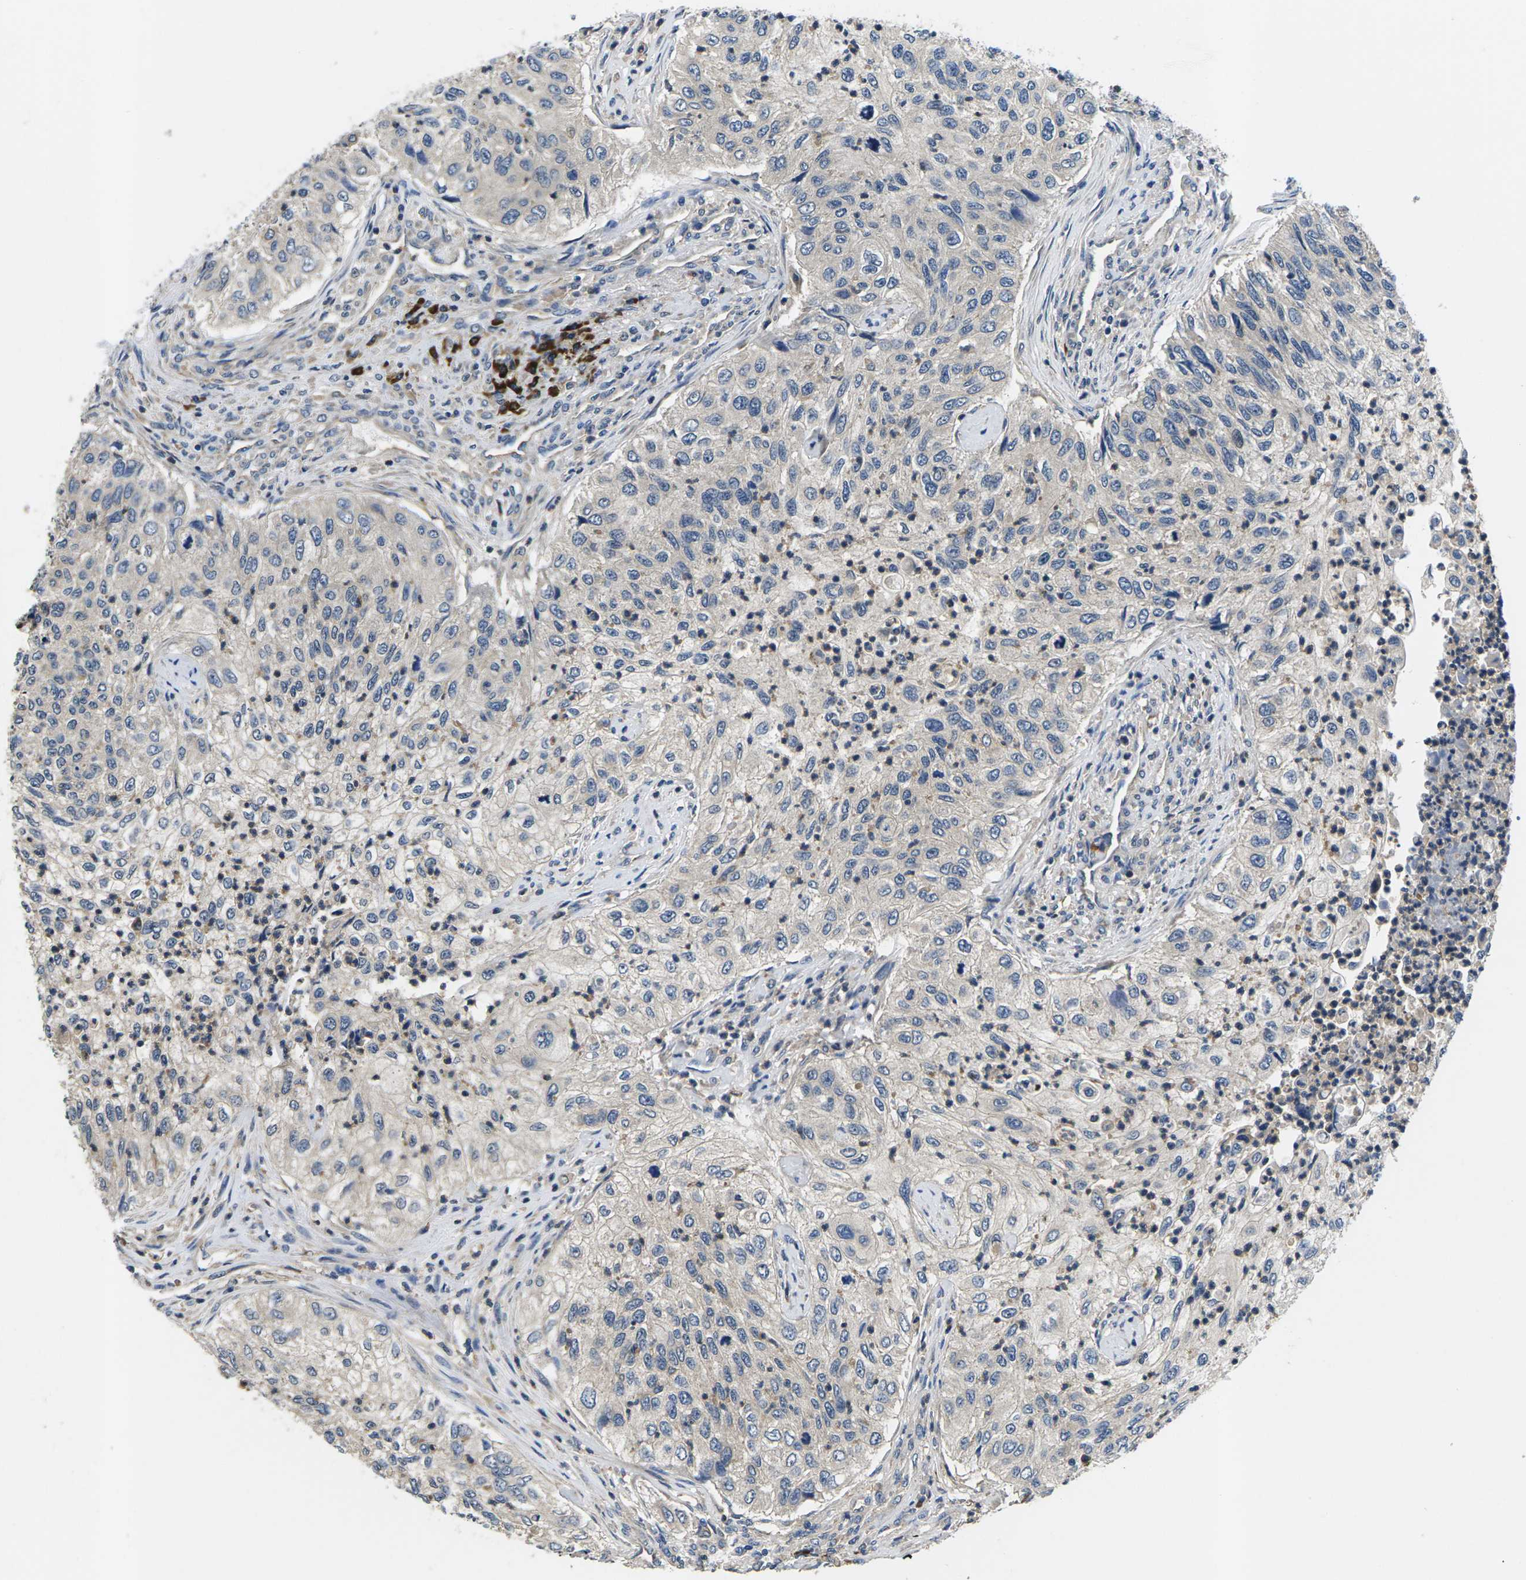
{"staining": {"intensity": "negative", "quantity": "none", "location": "none"}, "tissue": "urothelial cancer", "cell_type": "Tumor cells", "image_type": "cancer", "snomed": [{"axis": "morphology", "description": "Urothelial carcinoma, High grade"}, {"axis": "topography", "description": "Urinary bladder"}], "caption": "A photomicrograph of urothelial carcinoma (high-grade) stained for a protein shows no brown staining in tumor cells.", "gene": "PLCE1", "patient": {"sex": "female", "age": 60}}